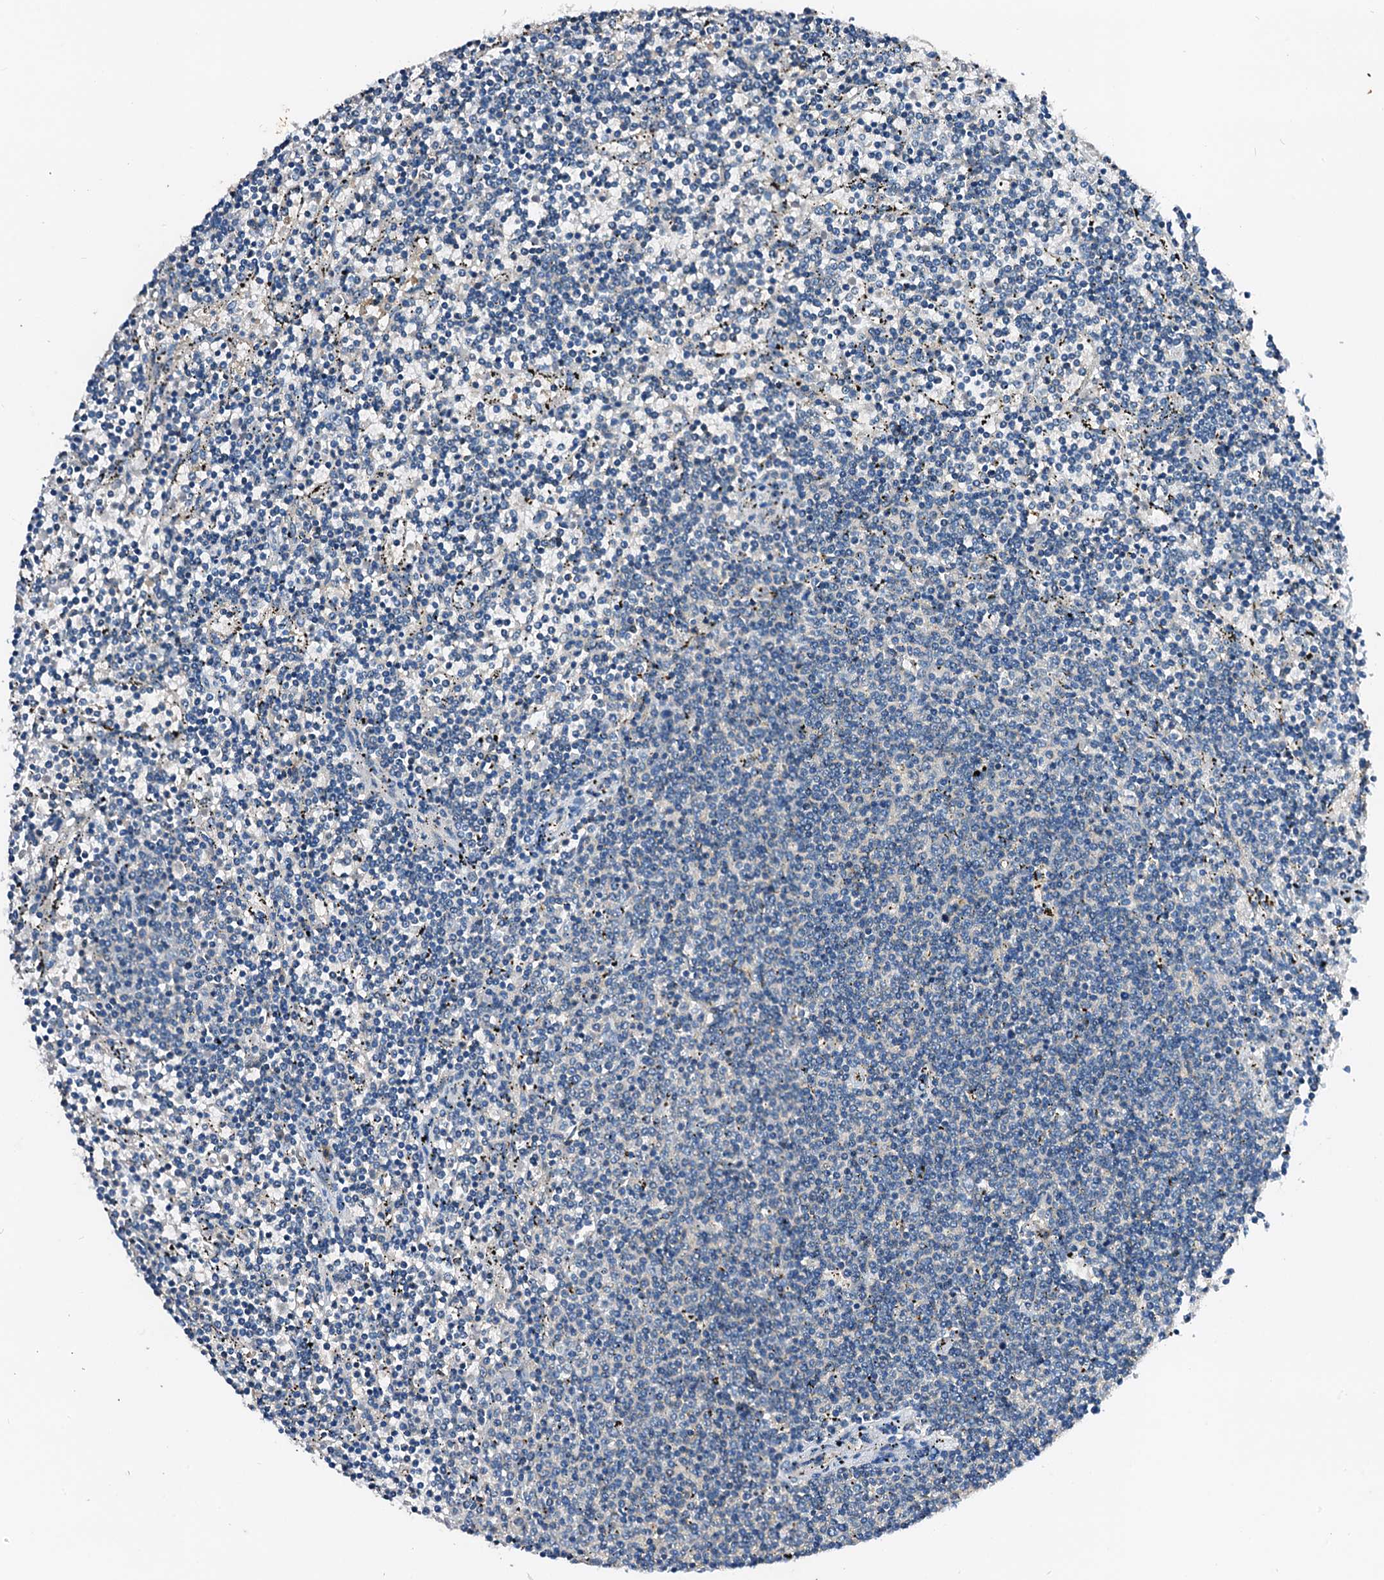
{"staining": {"intensity": "negative", "quantity": "none", "location": "none"}, "tissue": "lymphoma", "cell_type": "Tumor cells", "image_type": "cancer", "snomed": [{"axis": "morphology", "description": "Malignant lymphoma, non-Hodgkin's type, Low grade"}, {"axis": "topography", "description": "Spleen"}], "caption": "The histopathology image shows no significant staining in tumor cells of lymphoma.", "gene": "FIBIN", "patient": {"sex": "female", "age": 50}}